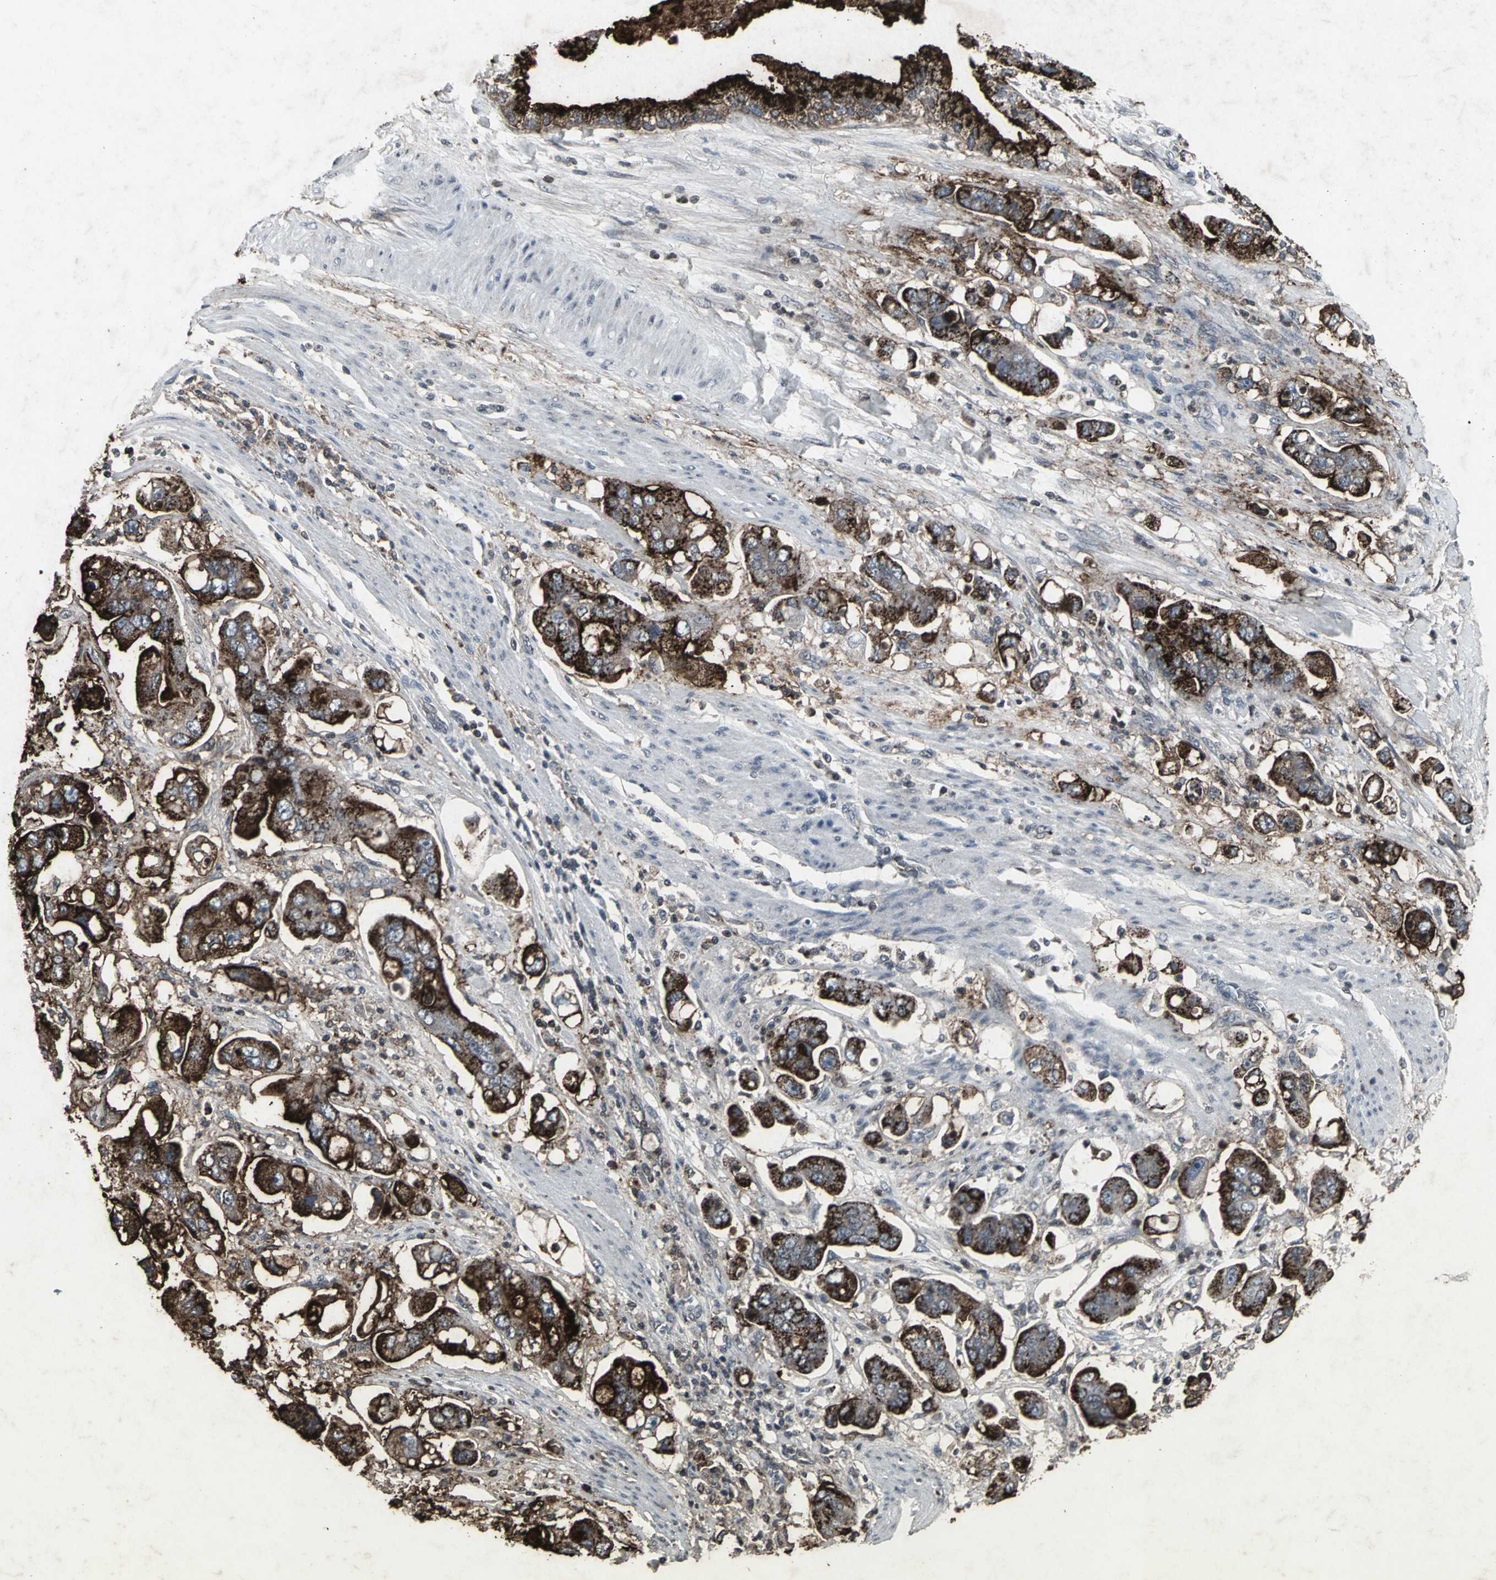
{"staining": {"intensity": "strong", "quantity": ">75%", "location": "cytoplasmic/membranous"}, "tissue": "stomach cancer", "cell_type": "Tumor cells", "image_type": "cancer", "snomed": [{"axis": "morphology", "description": "Adenocarcinoma, NOS"}, {"axis": "topography", "description": "Stomach"}], "caption": "Strong cytoplasmic/membranous positivity is seen in approximately >75% of tumor cells in adenocarcinoma (stomach).", "gene": "BMP4", "patient": {"sex": "male", "age": 62}}